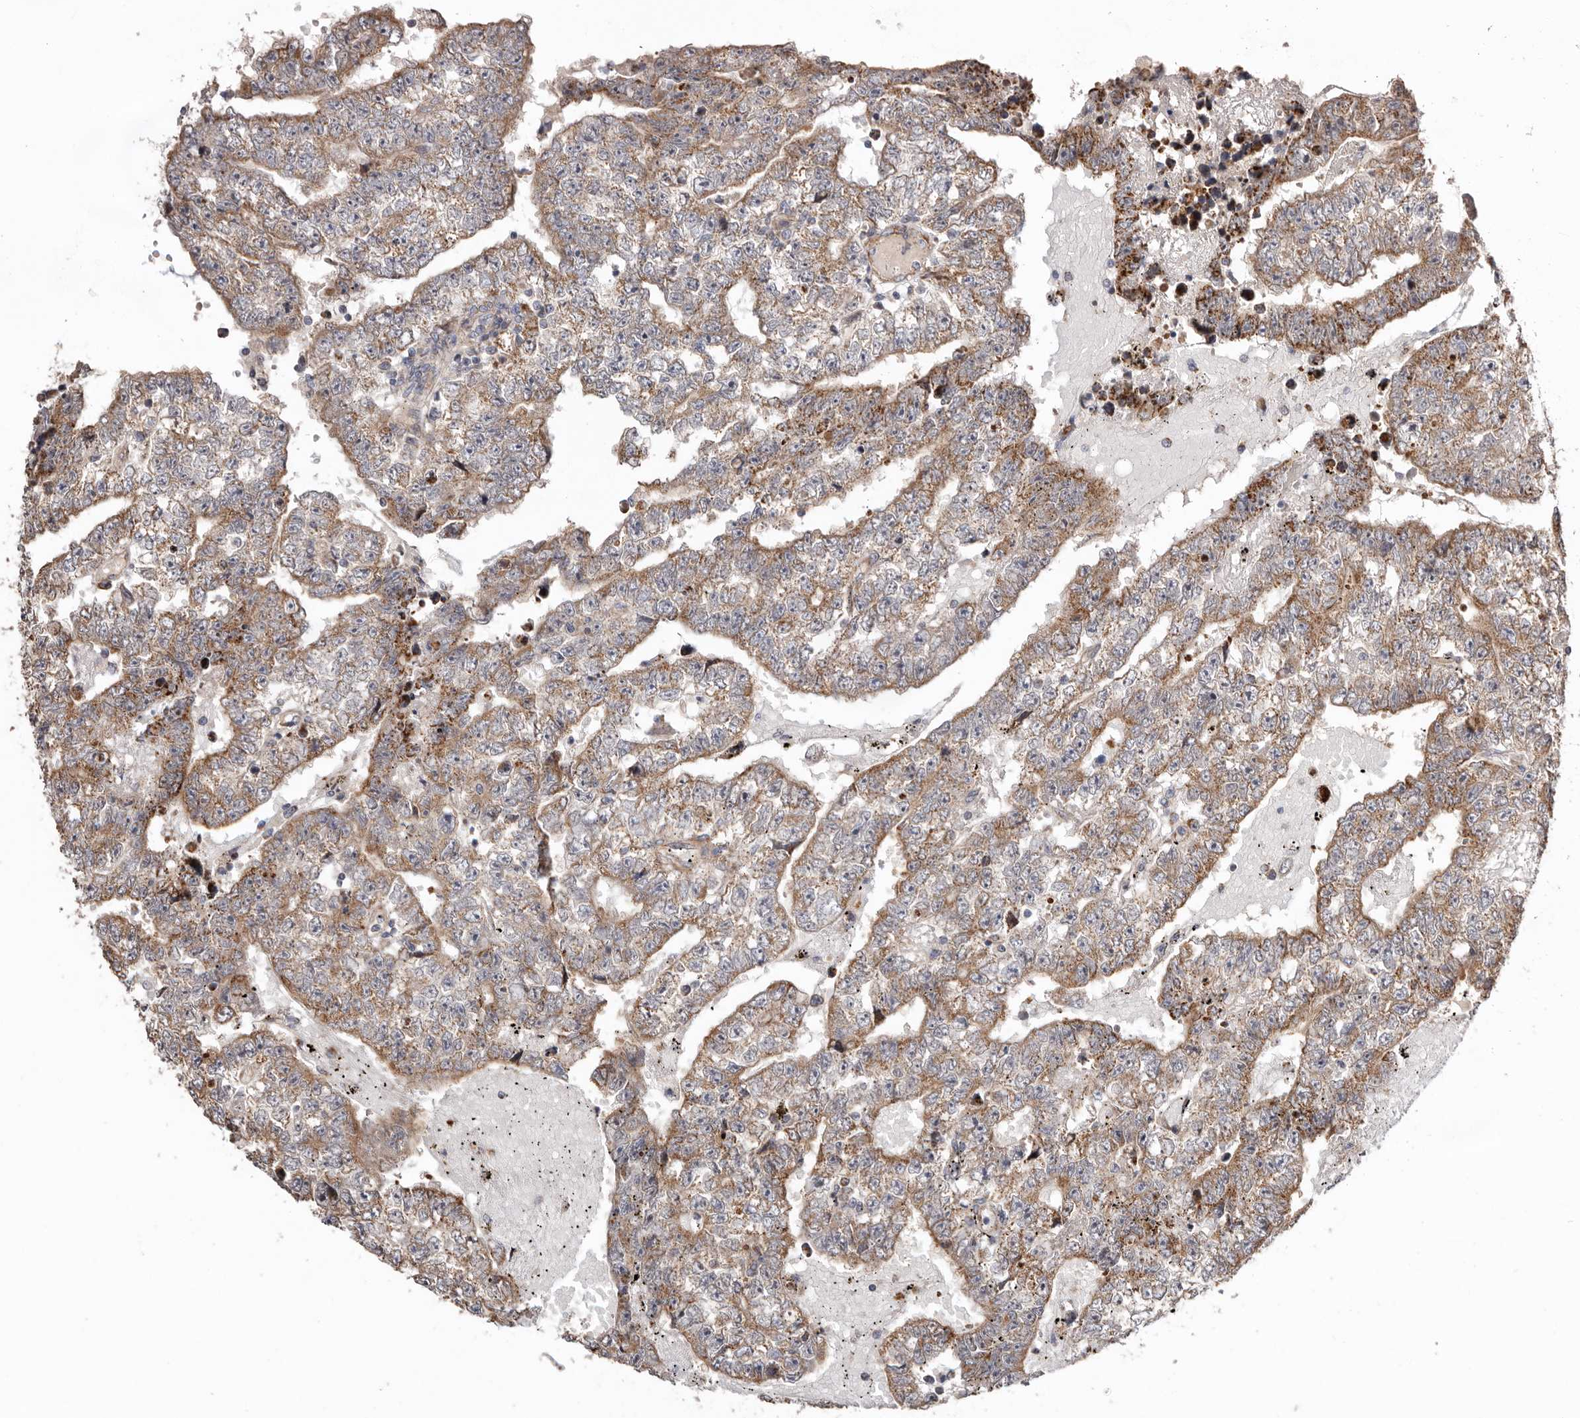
{"staining": {"intensity": "moderate", "quantity": ">75%", "location": "cytoplasmic/membranous"}, "tissue": "testis cancer", "cell_type": "Tumor cells", "image_type": "cancer", "snomed": [{"axis": "morphology", "description": "Carcinoma, Embryonal, NOS"}, {"axis": "topography", "description": "Testis"}], "caption": "Brown immunohistochemical staining in embryonal carcinoma (testis) displays moderate cytoplasmic/membranous expression in about >75% of tumor cells.", "gene": "PROKR1", "patient": {"sex": "male", "age": 25}}